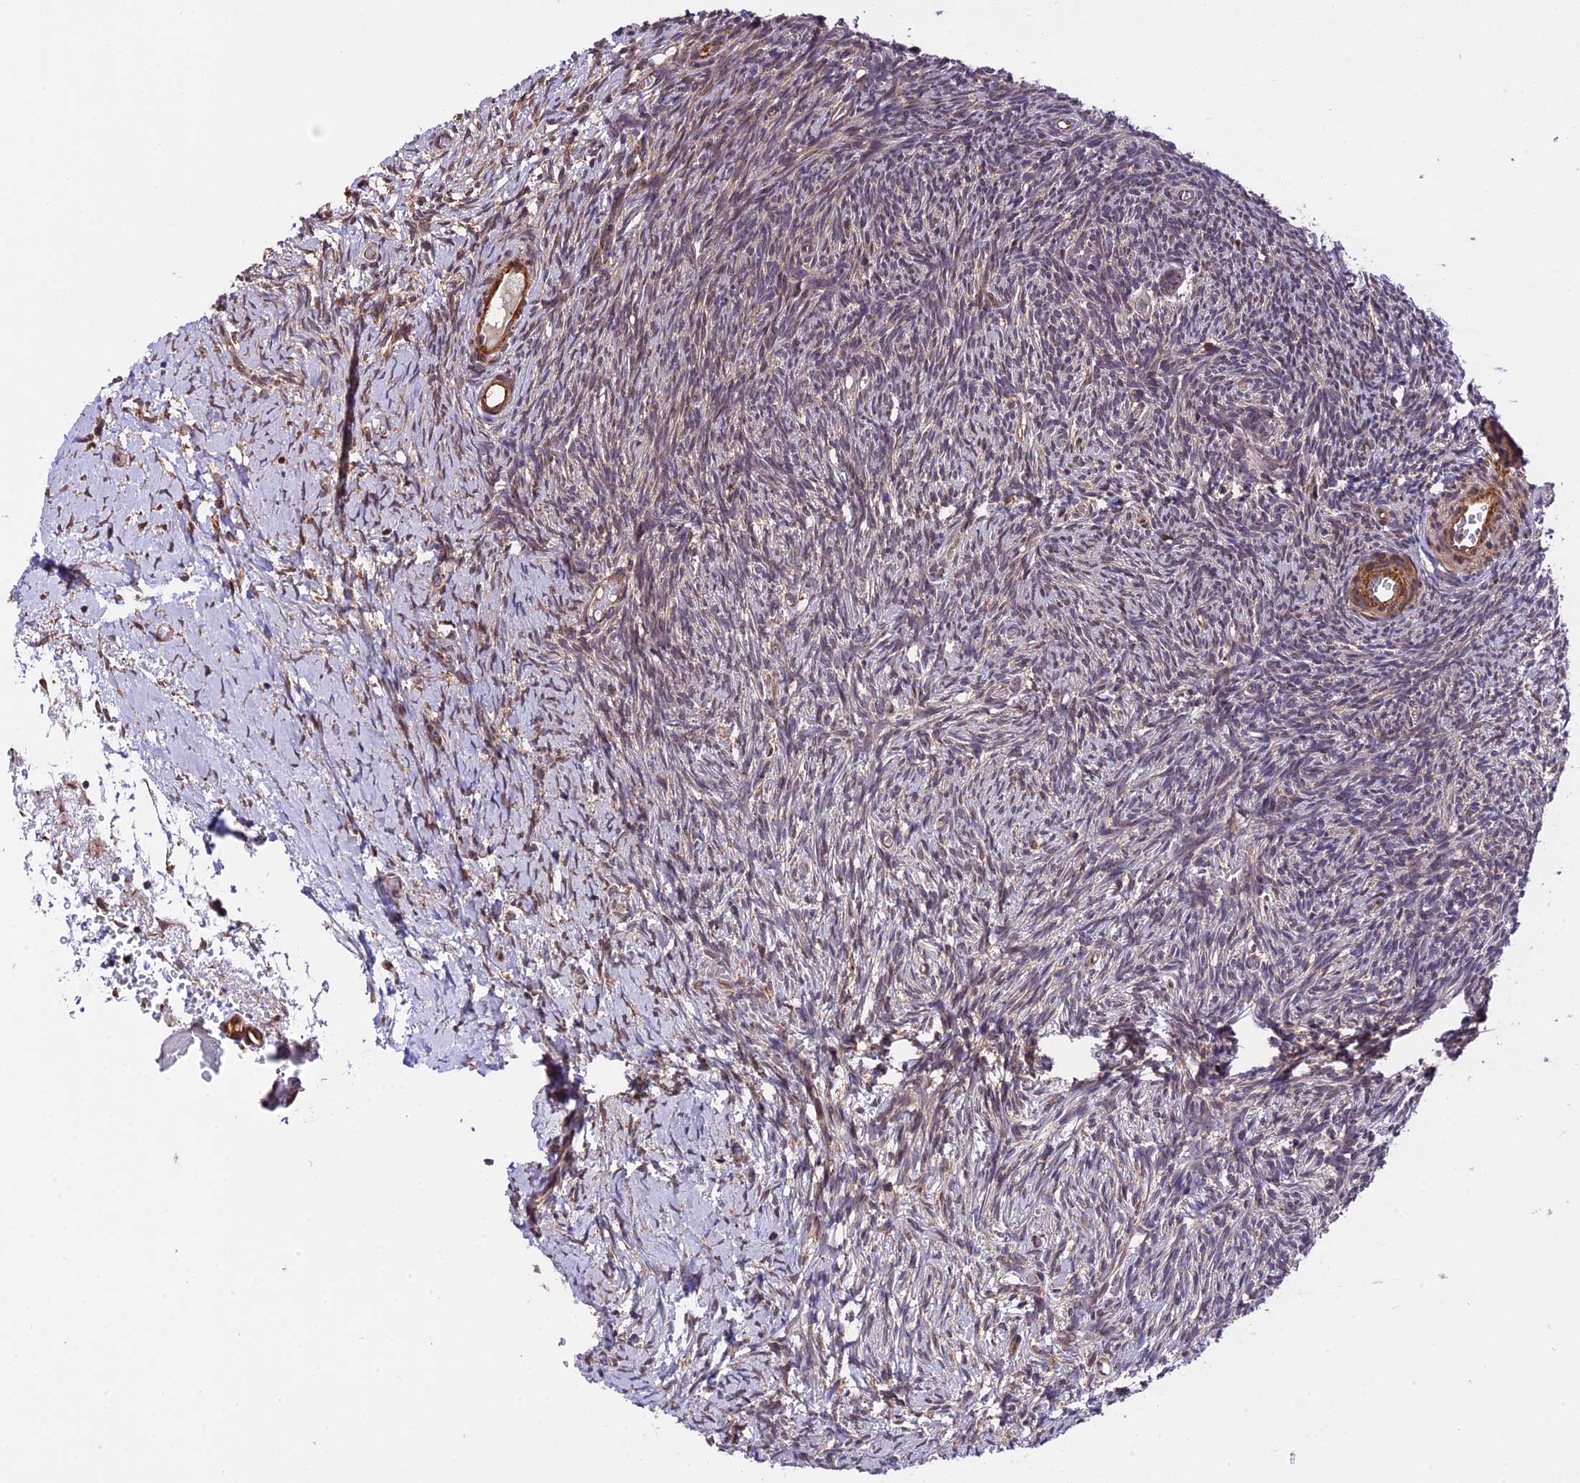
{"staining": {"intensity": "negative", "quantity": "none", "location": "none"}, "tissue": "ovary", "cell_type": "Ovarian stroma cells", "image_type": "normal", "snomed": [{"axis": "morphology", "description": "Normal tissue, NOS"}, {"axis": "topography", "description": "Ovary"}], "caption": "This is an IHC histopathology image of normal ovary. There is no staining in ovarian stroma cells.", "gene": "HERPUD1", "patient": {"sex": "female", "age": 39}}